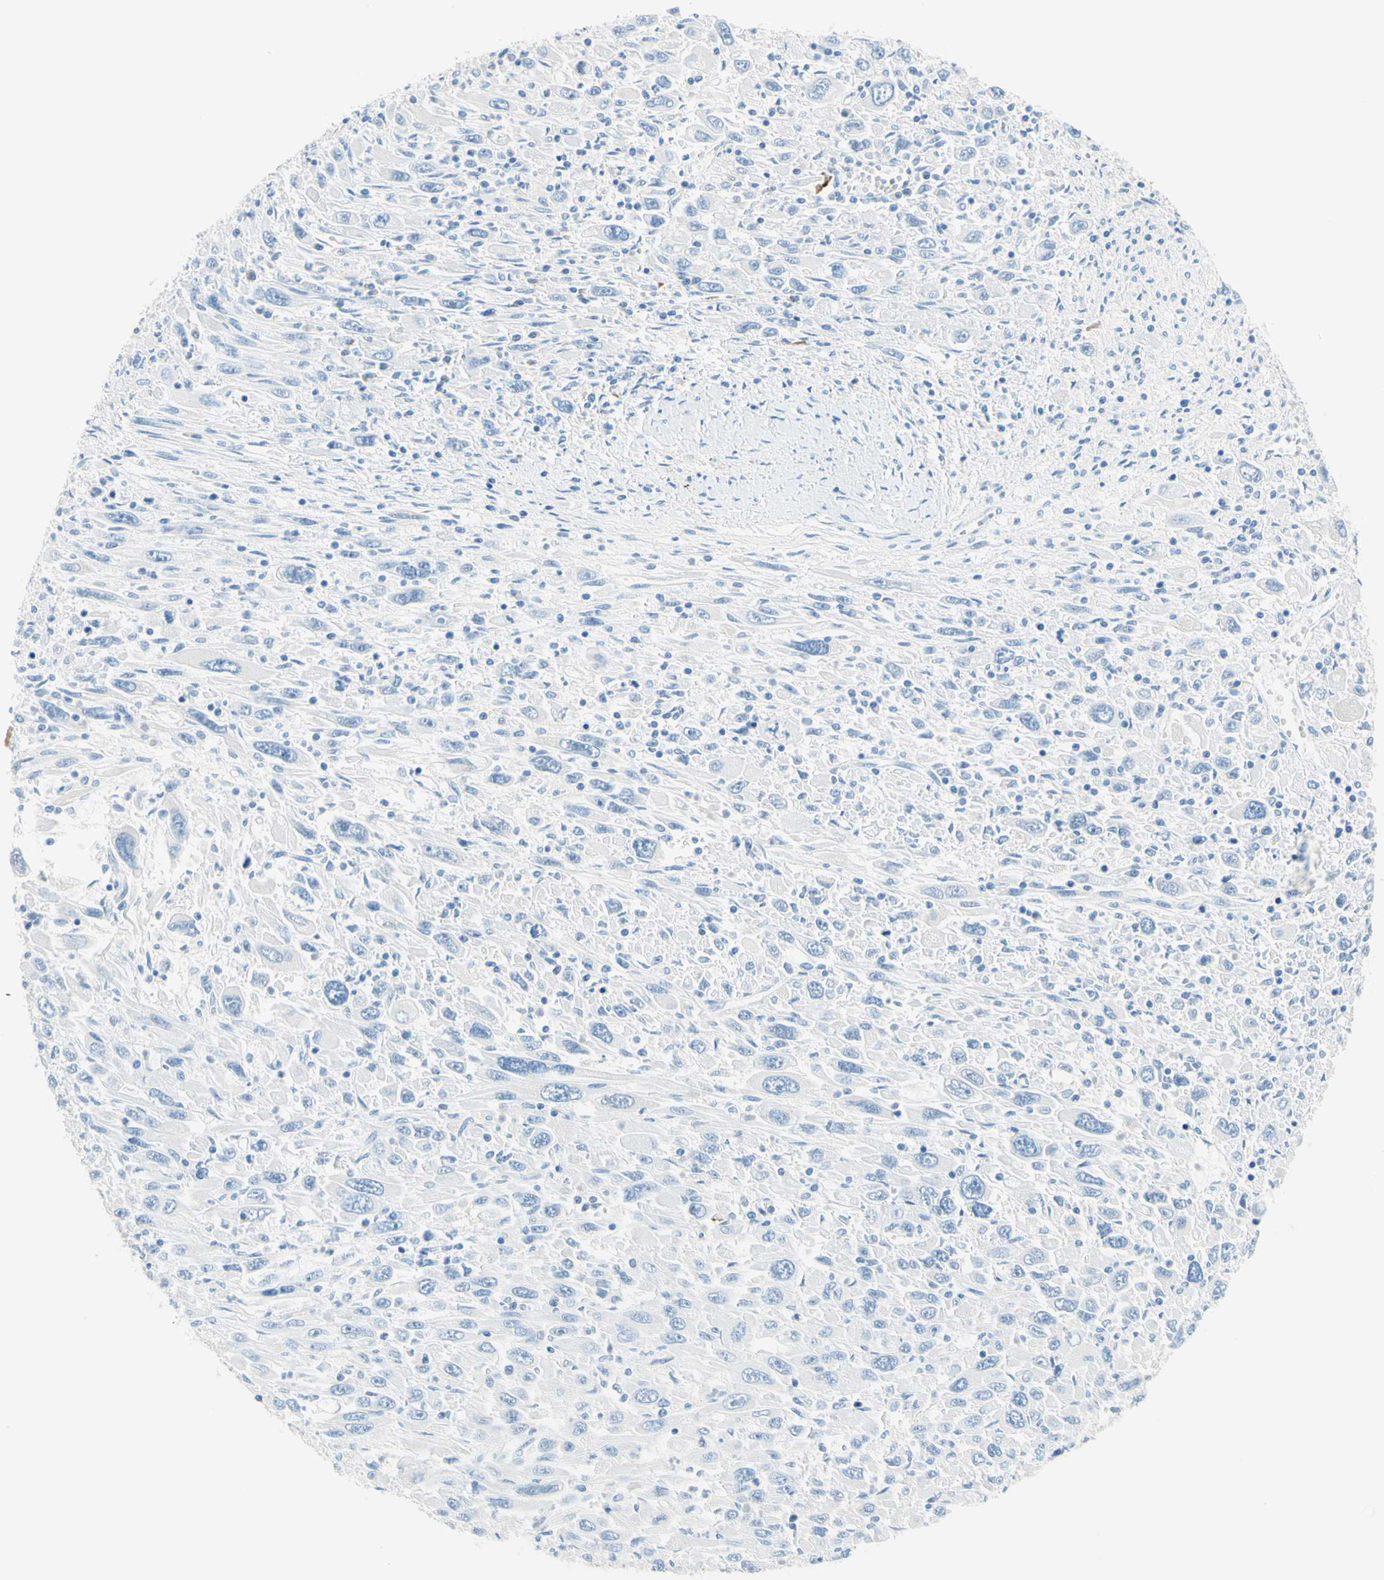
{"staining": {"intensity": "negative", "quantity": "none", "location": "none"}, "tissue": "melanoma", "cell_type": "Tumor cells", "image_type": "cancer", "snomed": [{"axis": "morphology", "description": "Malignant melanoma, Metastatic site"}, {"axis": "topography", "description": "Skin"}], "caption": "Photomicrograph shows no significant protein positivity in tumor cells of melanoma. (DAB (3,3'-diaminobenzidine) immunohistochemistry (IHC) visualized using brightfield microscopy, high magnification).", "gene": "IL6ST", "patient": {"sex": "female", "age": 56}}